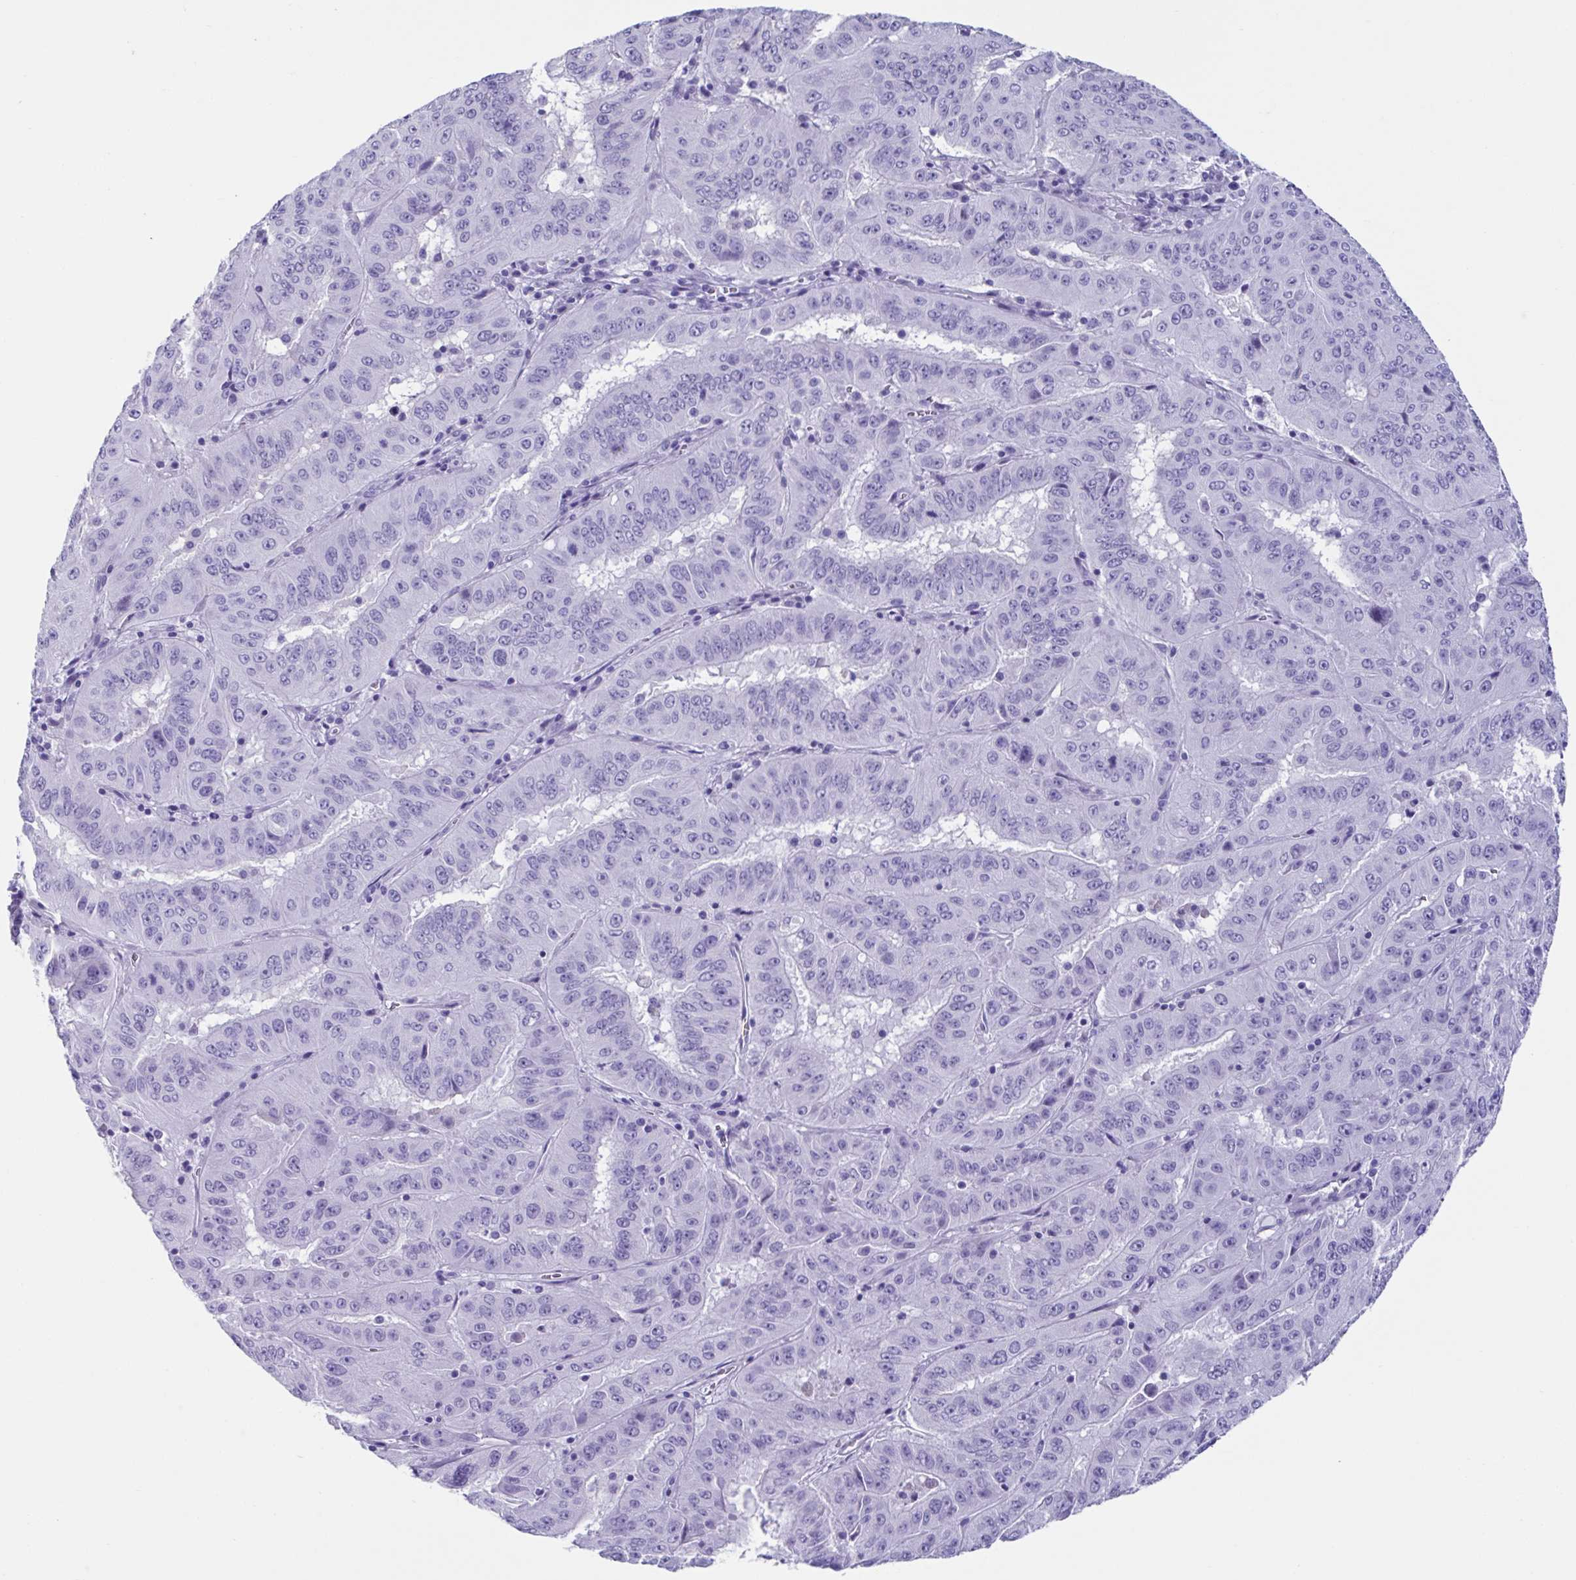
{"staining": {"intensity": "negative", "quantity": "none", "location": "none"}, "tissue": "pancreatic cancer", "cell_type": "Tumor cells", "image_type": "cancer", "snomed": [{"axis": "morphology", "description": "Adenocarcinoma, NOS"}, {"axis": "topography", "description": "Pancreas"}], "caption": "Histopathology image shows no protein expression in tumor cells of pancreatic adenocarcinoma tissue.", "gene": "USP35", "patient": {"sex": "male", "age": 63}}